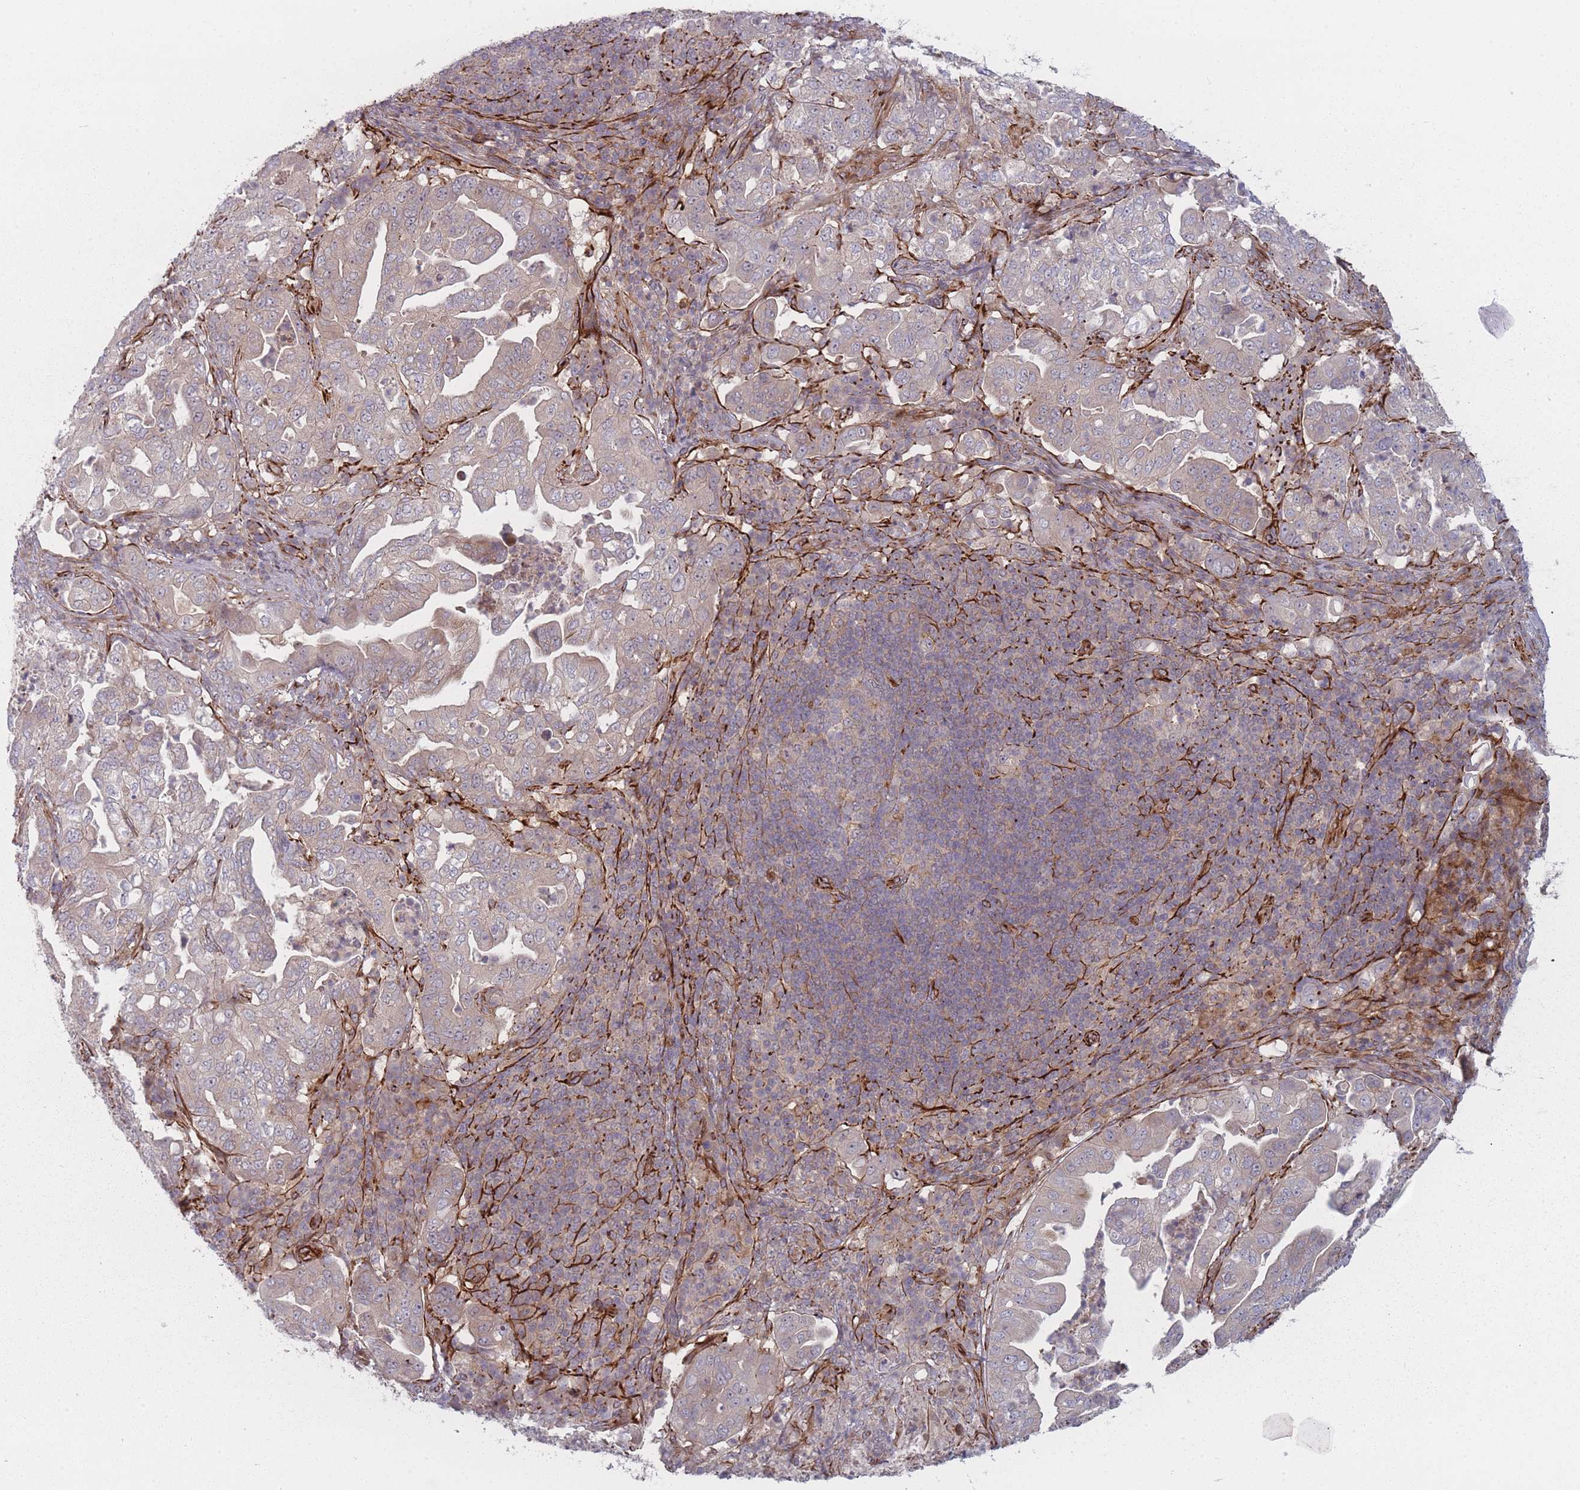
{"staining": {"intensity": "weak", "quantity": "<25%", "location": "cytoplasmic/membranous"}, "tissue": "pancreatic cancer", "cell_type": "Tumor cells", "image_type": "cancer", "snomed": [{"axis": "morphology", "description": "Normal tissue, NOS"}, {"axis": "morphology", "description": "Adenocarcinoma, NOS"}, {"axis": "topography", "description": "Lymph node"}, {"axis": "topography", "description": "Pancreas"}], "caption": "There is no significant staining in tumor cells of adenocarcinoma (pancreatic).", "gene": "EEF1AKMT2", "patient": {"sex": "female", "age": 67}}